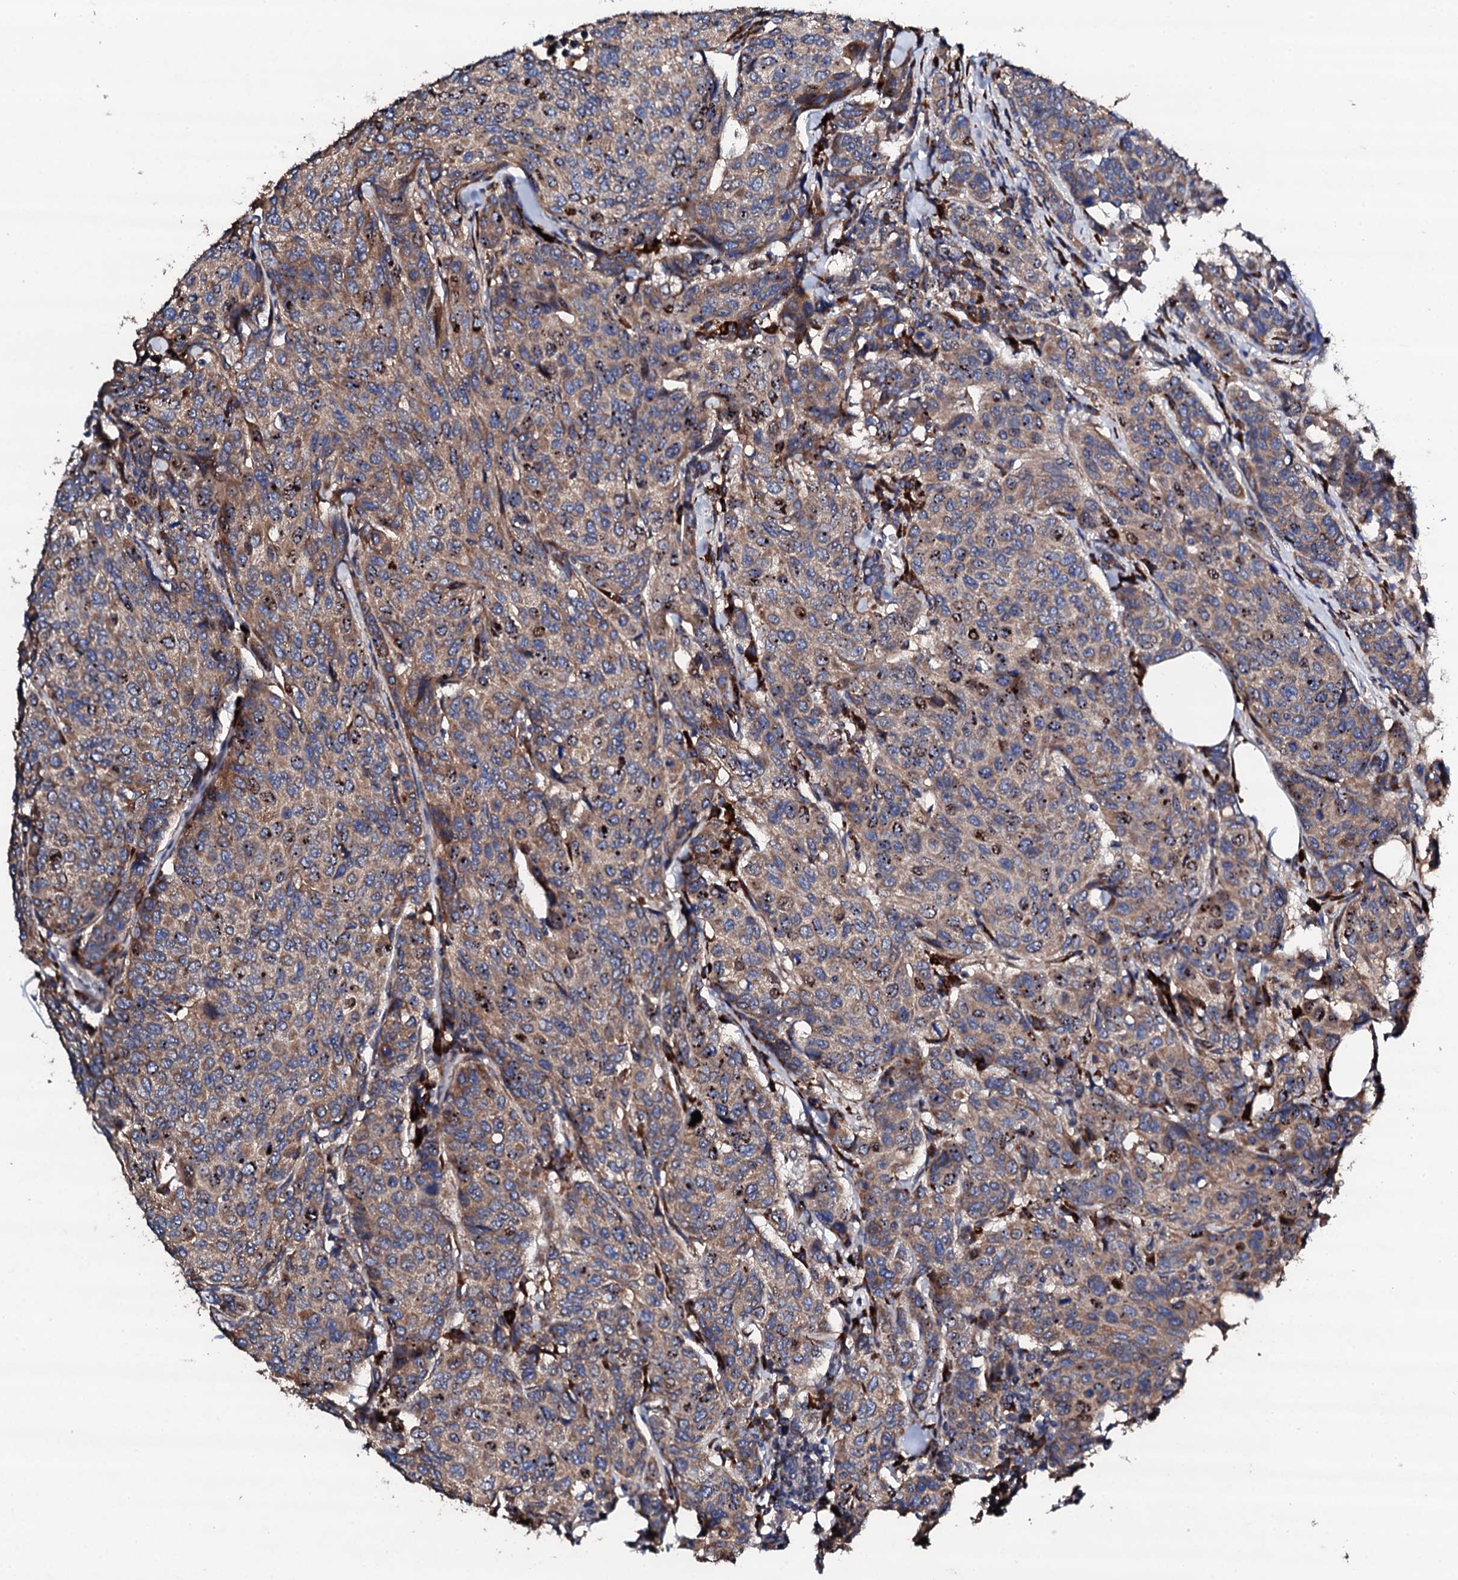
{"staining": {"intensity": "moderate", "quantity": ">75%", "location": "cytoplasmic/membranous"}, "tissue": "breast cancer", "cell_type": "Tumor cells", "image_type": "cancer", "snomed": [{"axis": "morphology", "description": "Duct carcinoma"}, {"axis": "topography", "description": "Breast"}], "caption": "There is medium levels of moderate cytoplasmic/membranous staining in tumor cells of breast cancer (infiltrating ductal carcinoma), as demonstrated by immunohistochemical staining (brown color).", "gene": "LIPT2", "patient": {"sex": "female", "age": 55}}